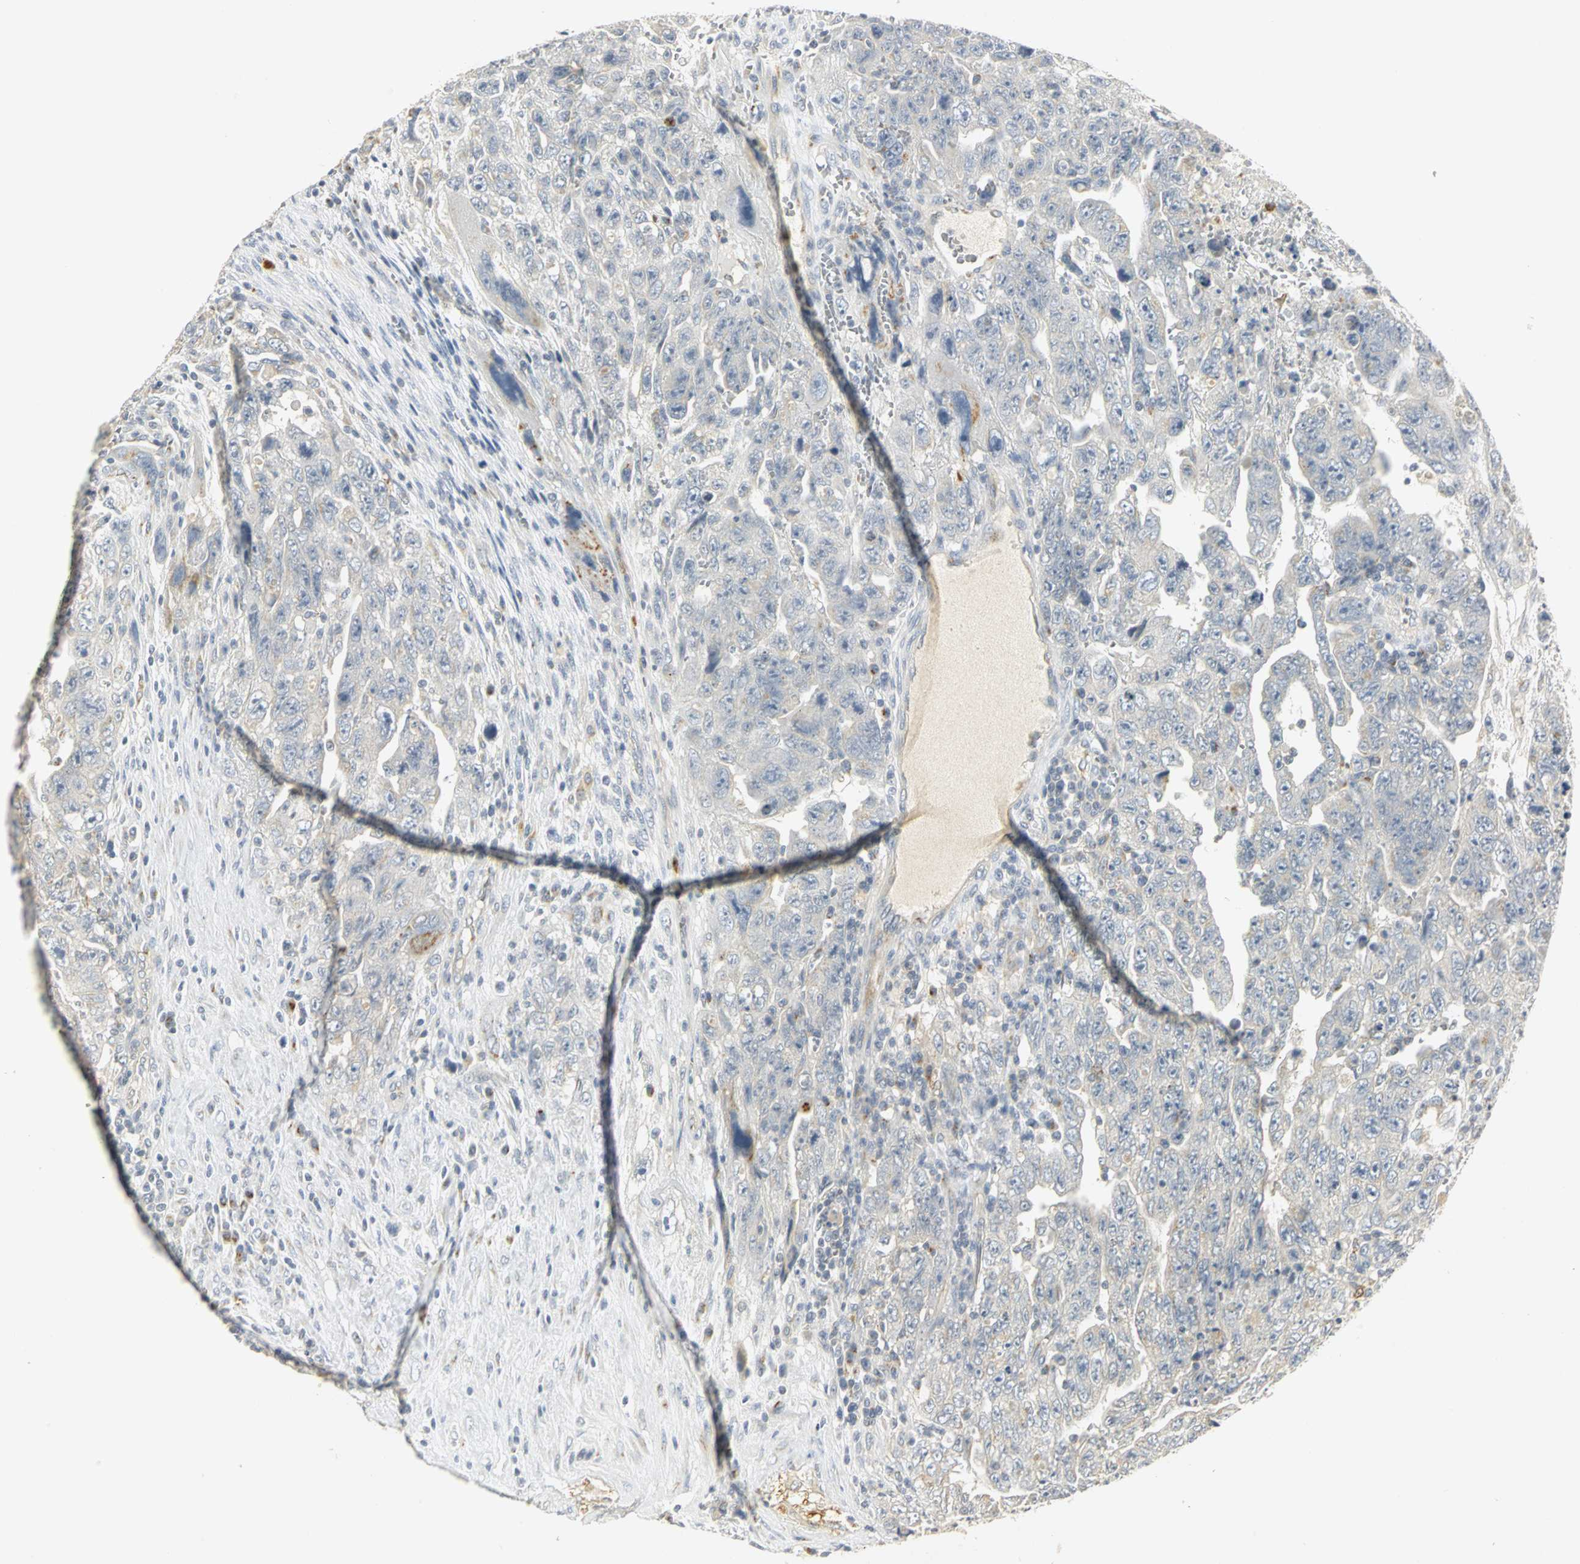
{"staining": {"intensity": "negative", "quantity": "none", "location": "none"}, "tissue": "testis cancer", "cell_type": "Tumor cells", "image_type": "cancer", "snomed": [{"axis": "morphology", "description": "Carcinoma, Embryonal, NOS"}, {"axis": "topography", "description": "Testis"}], "caption": "Testis cancer stained for a protein using immunohistochemistry (IHC) displays no positivity tumor cells.", "gene": "TM9SF2", "patient": {"sex": "male", "age": 28}}